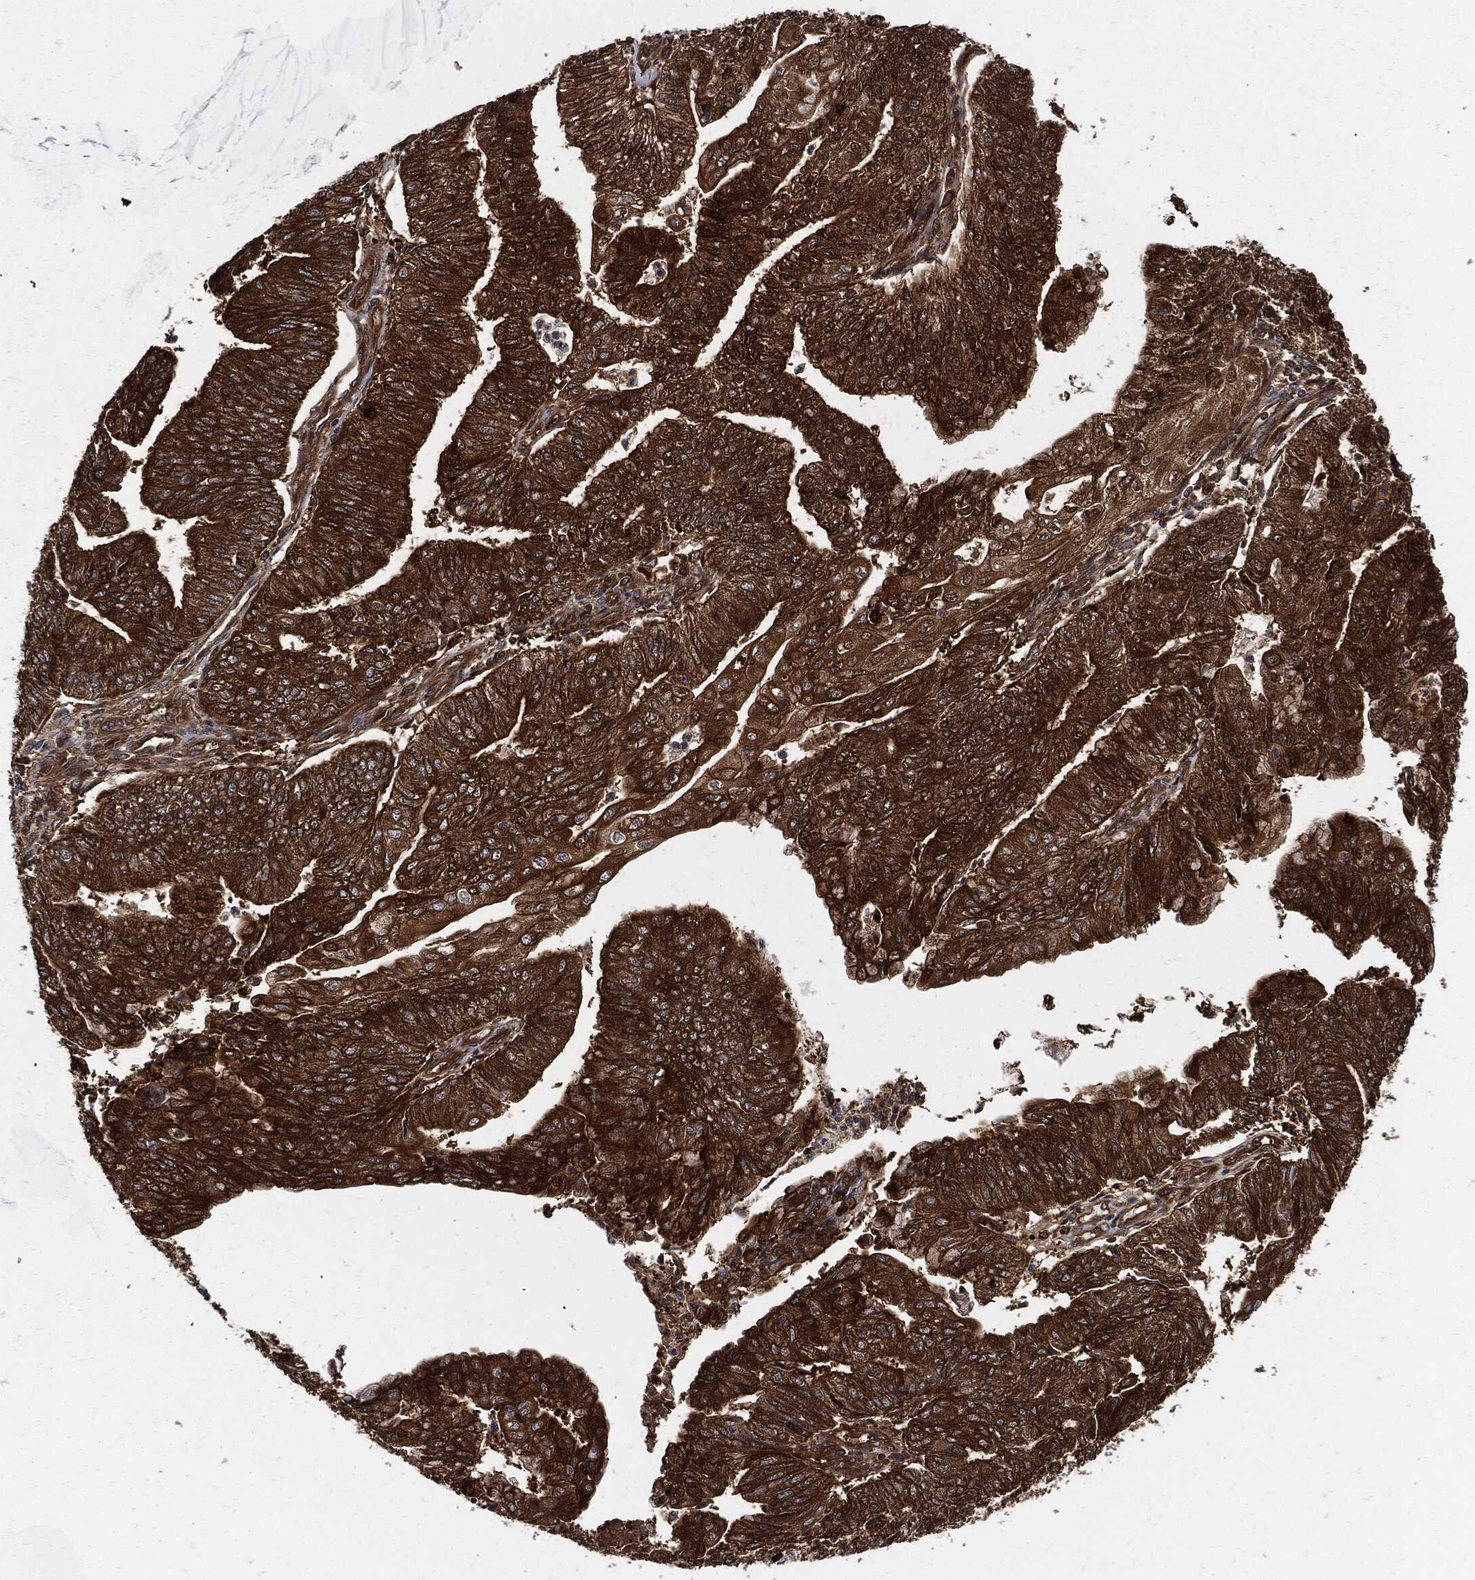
{"staining": {"intensity": "strong", "quantity": ">75%", "location": "cytoplasmic/membranous"}, "tissue": "endometrial cancer", "cell_type": "Tumor cells", "image_type": "cancer", "snomed": [{"axis": "morphology", "description": "Adenocarcinoma, NOS"}, {"axis": "topography", "description": "Endometrium"}], "caption": "Tumor cells show high levels of strong cytoplasmic/membranous staining in approximately >75% of cells in adenocarcinoma (endometrial).", "gene": "XPNPEP1", "patient": {"sex": "female", "age": 59}}